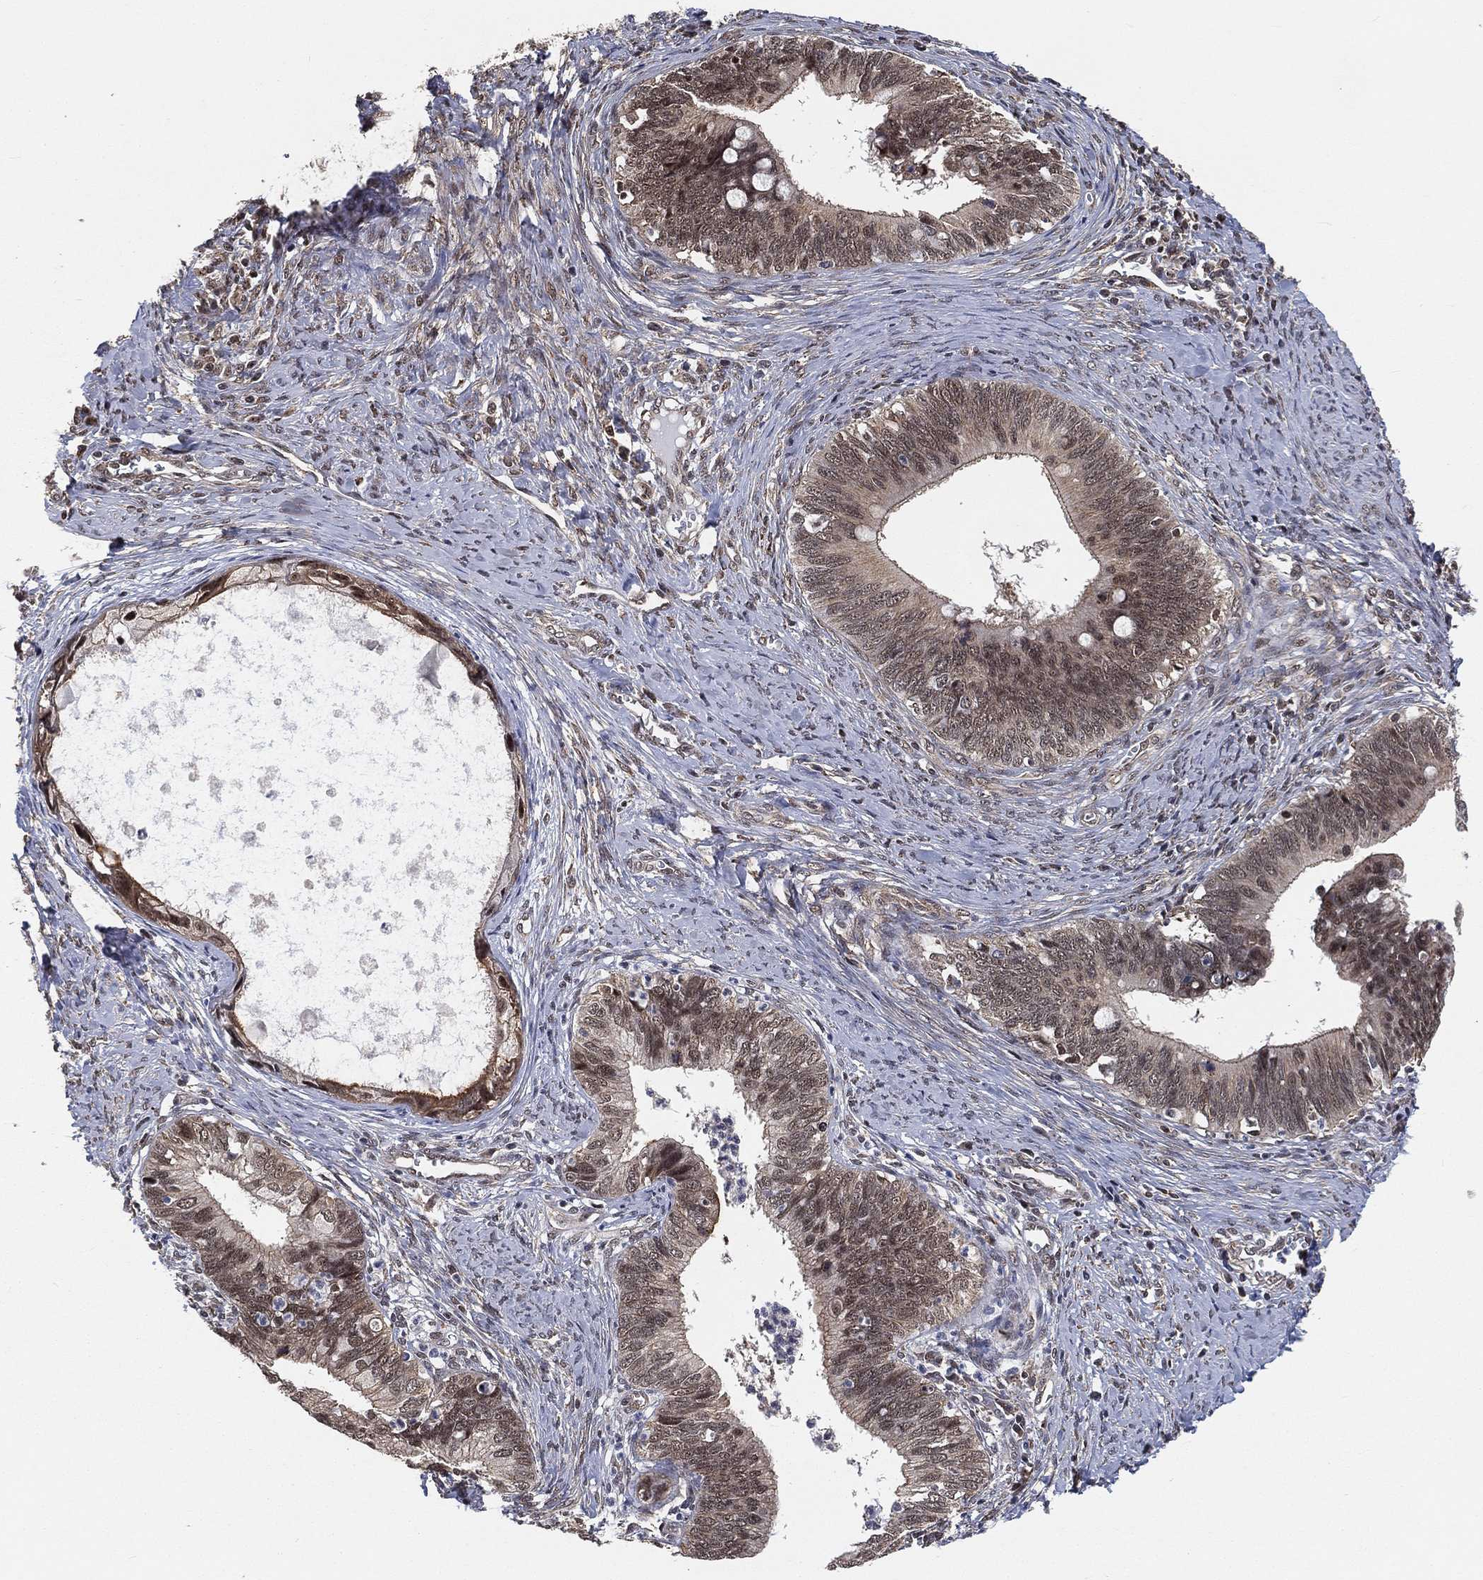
{"staining": {"intensity": "moderate", "quantity": "25%-75%", "location": "nuclear"}, "tissue": "cervical cancer", "cell_type": "Tumor cells", "image_type": "cancer", "snomed": [{"axis": "morphology", "description": "Adenocarcinoma, NOS"}, {"axis": "topography", "description": "Cervix"}], "caption": "There is medium levels of moderate nuclear staining in tumor cells of adenocarcinoma (cervical), as demonstrated by immunohistochemical staining (brown color).", "gene": "RSRC2", "patient": {"sex": "female", "age": 42}}